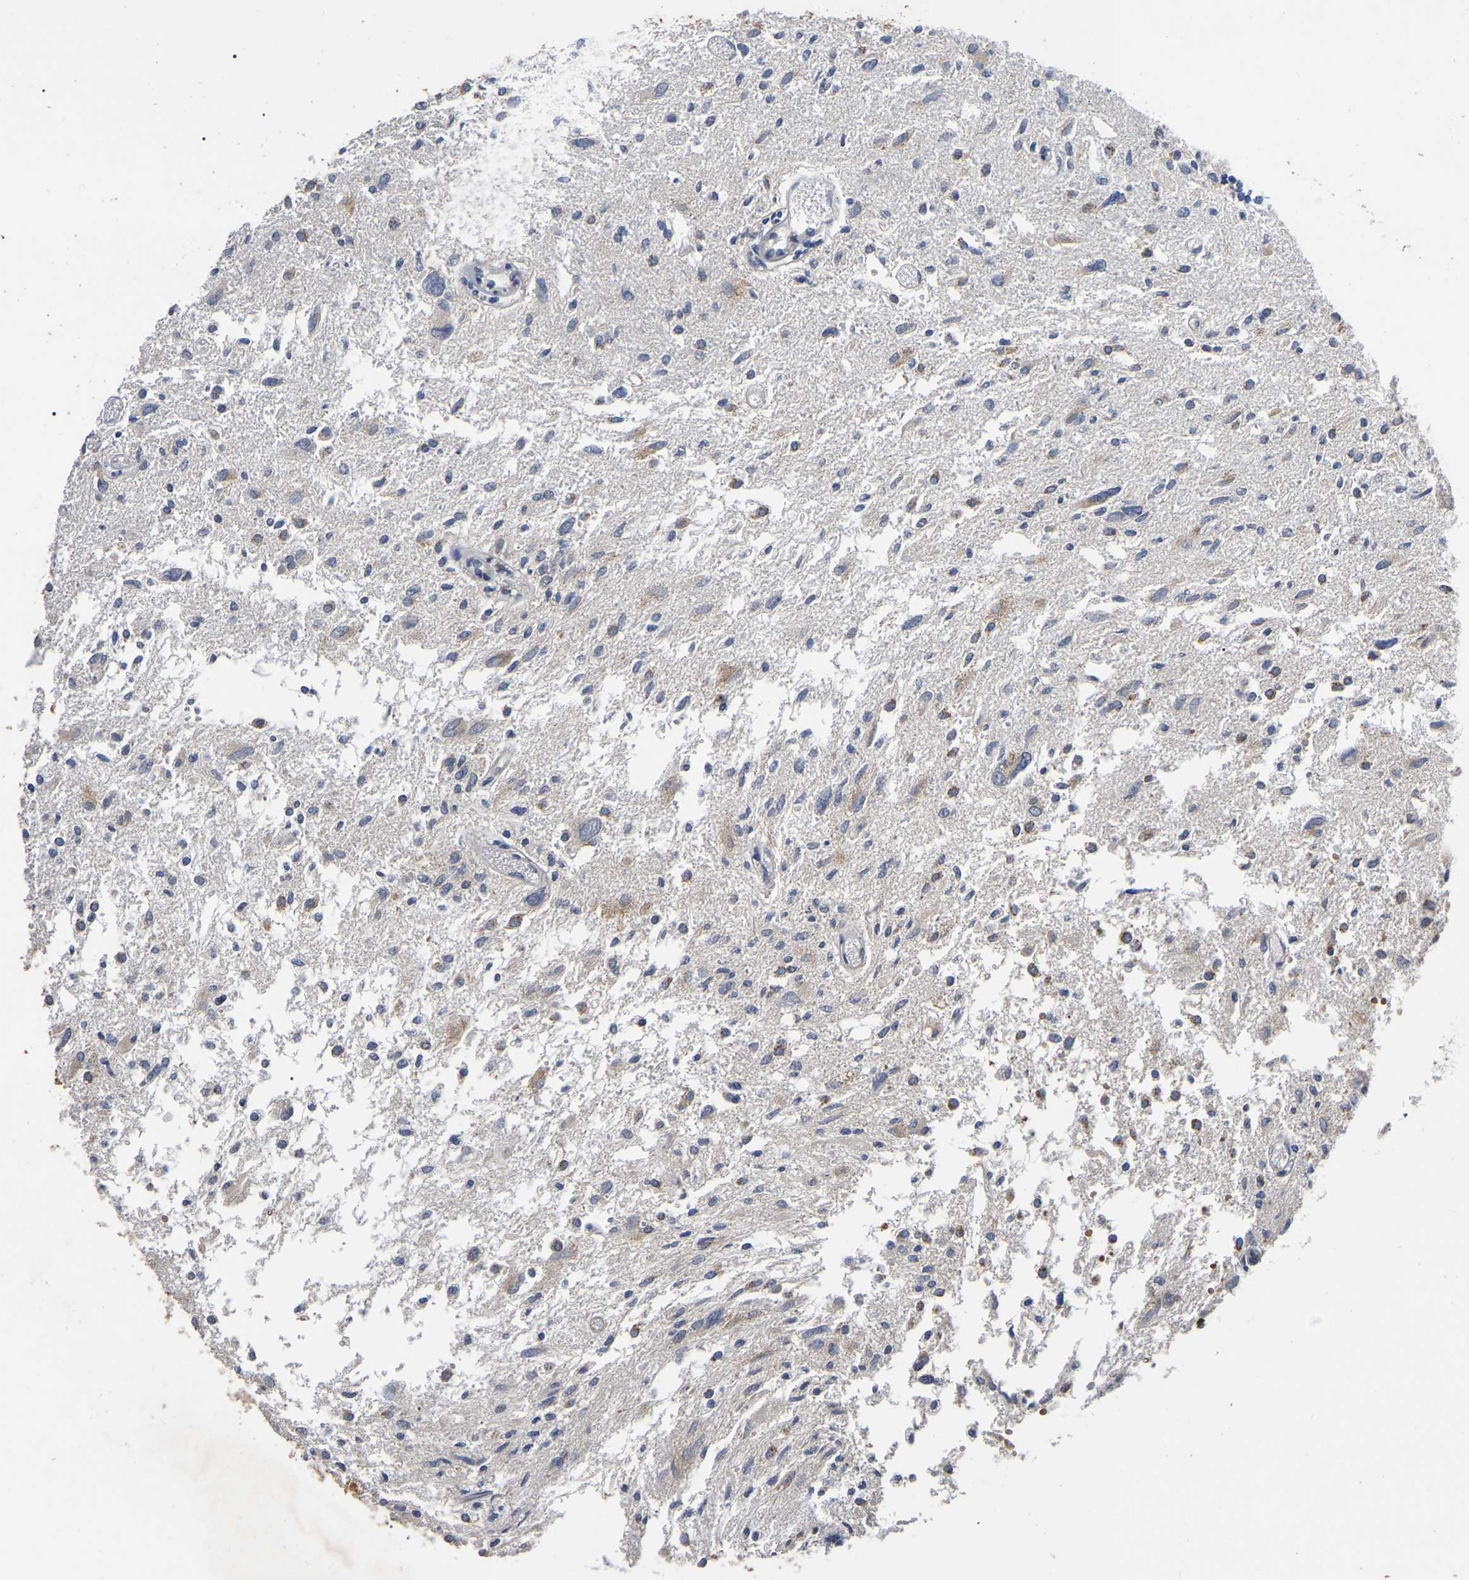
{"staining": {"intensity": "weak", "quantity": "<25%", "location": "cytoplasmic/membranous"}, "tissue": "glioma", "cell_type": "Tumor cells", "image_type": "cancer", "snomed": [{"axis": "morphology", "description": "Glioma, malignant, High grade"}, {"axis": "topography", "description": "Brain"}], "caption": "A photomicrograph of human glioma is negative for staining in tumor cells. The staining is performed using DAB brown chromogen with nuclei counter-stained in using hematoxylin.", "gene": "FAM219A", "patient": {"sex": "female", "age": 59}}